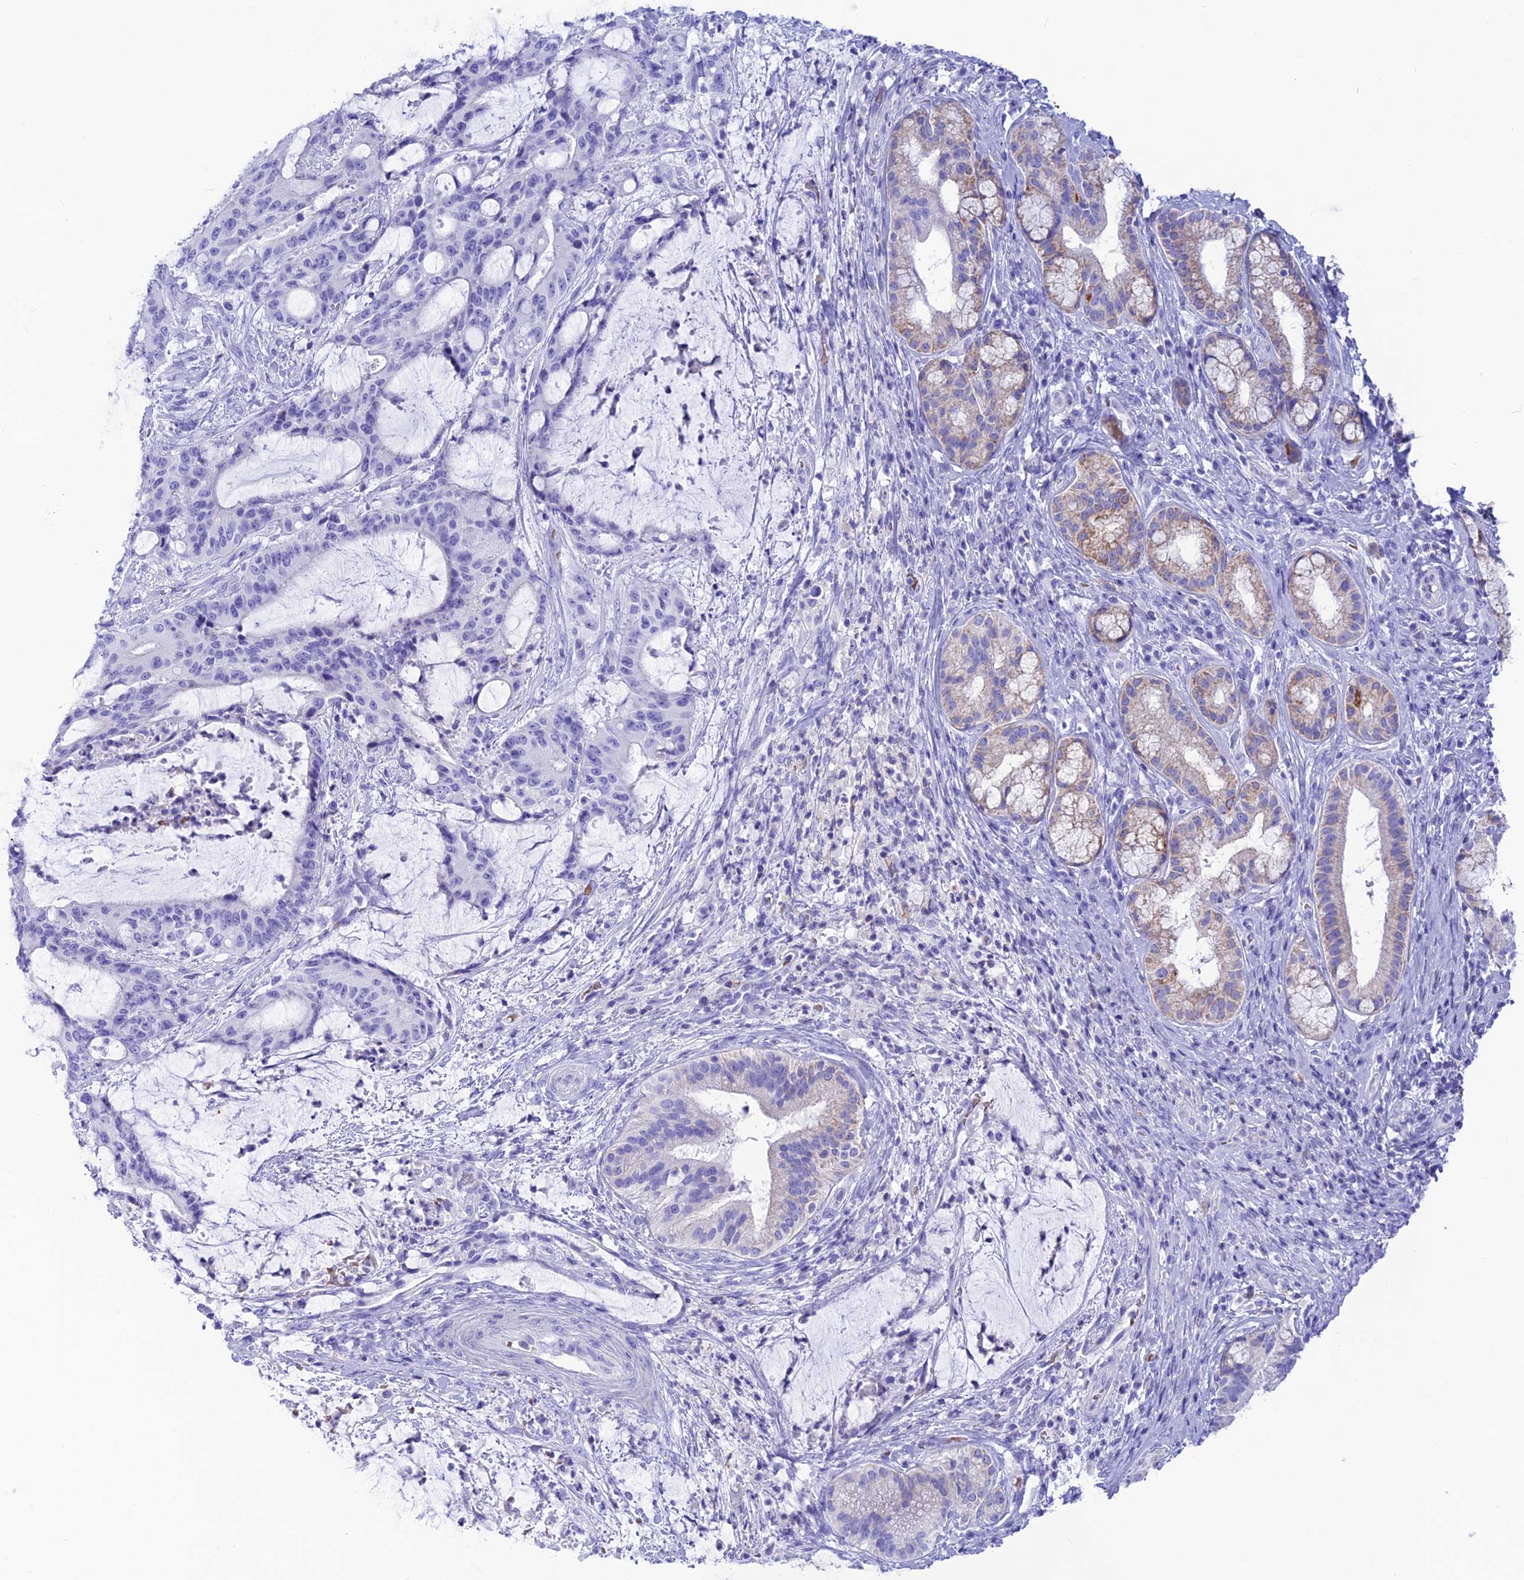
{"staining": {"intensity": "negative", "quantity": "none", "location": "none"}, "tissue": "liver cancer", "cell_type": "Tumor cells", "image_type": "cancer", "snomed": [{"axis": "morphology", "description": "Normal tissue, NOS"}, {"axis": "morphology", "description": "Cholangiocarcinoma"}, {"axis": "topography", "description": "Liver"}, {"axis": "topography", "description": "Peripheral nerve tissue"}], "caption": "A histopathology image of human liver cancer is negative for staining in tumor cells.", "gene": "GLYATL1", "patient": {"sex": "female", "age": 73}}